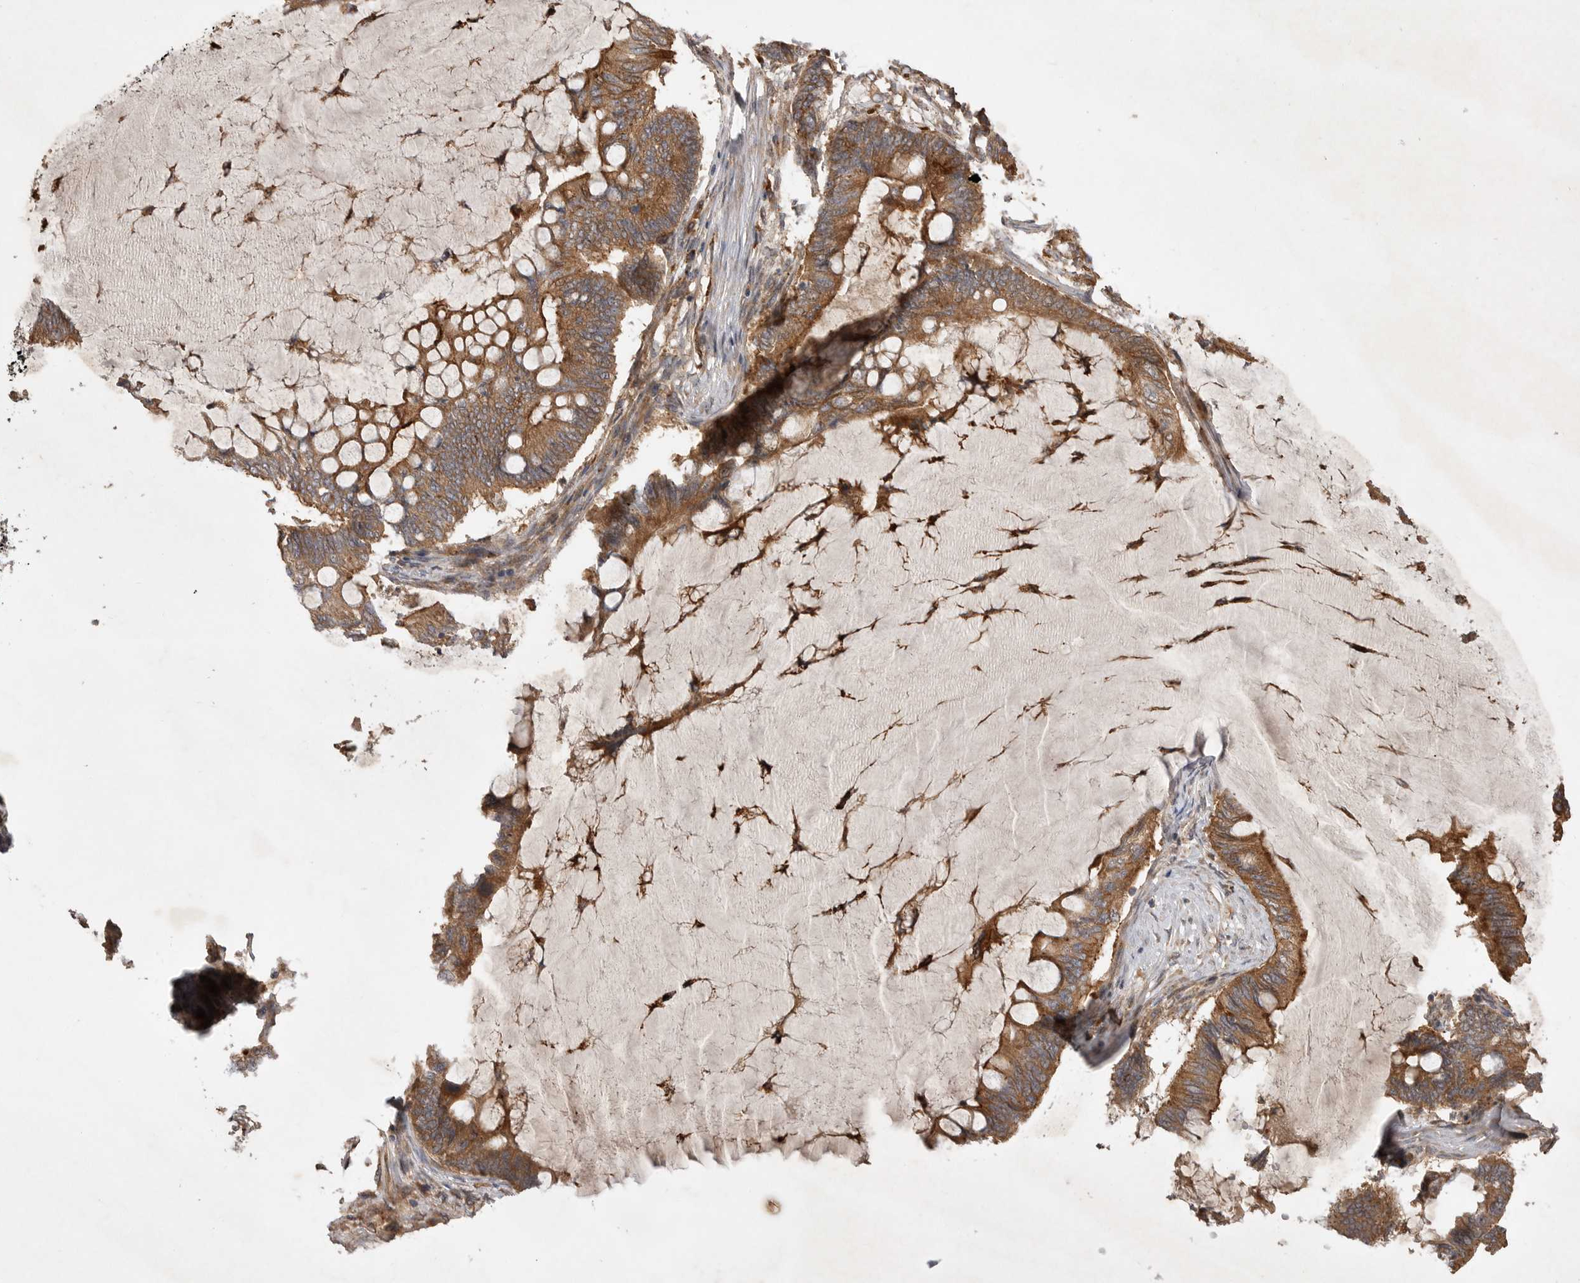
{"staining": {"intensity": "moderate", "quantity": ">75%", "location": "cytoplasmic/membranous"}, "tissue": "ovarian cancer", "cell_type": "Tumor cells", "image_type": "cancer", "snomed": [{"axis": "morphology", "description": "Cystadenocarcinoma, mucinous, NOS"}, {"axis": "topography", "description": "Ovary"}], "caption": "Immunohistochemistry (IHC) staining of ovarian cancer, which displays medium levels of moderate cytoplasmic/membranous positivity in about >75% of tumor cells indicating moderate cytoplasmic/membranous protein positivity. The staining was performed using DAB (brown) for protein detection and nuclei were counterstained in hematoxylin (blue).", "gene": "ZNF232", "patient": {"sex": "female", "age": 61}}